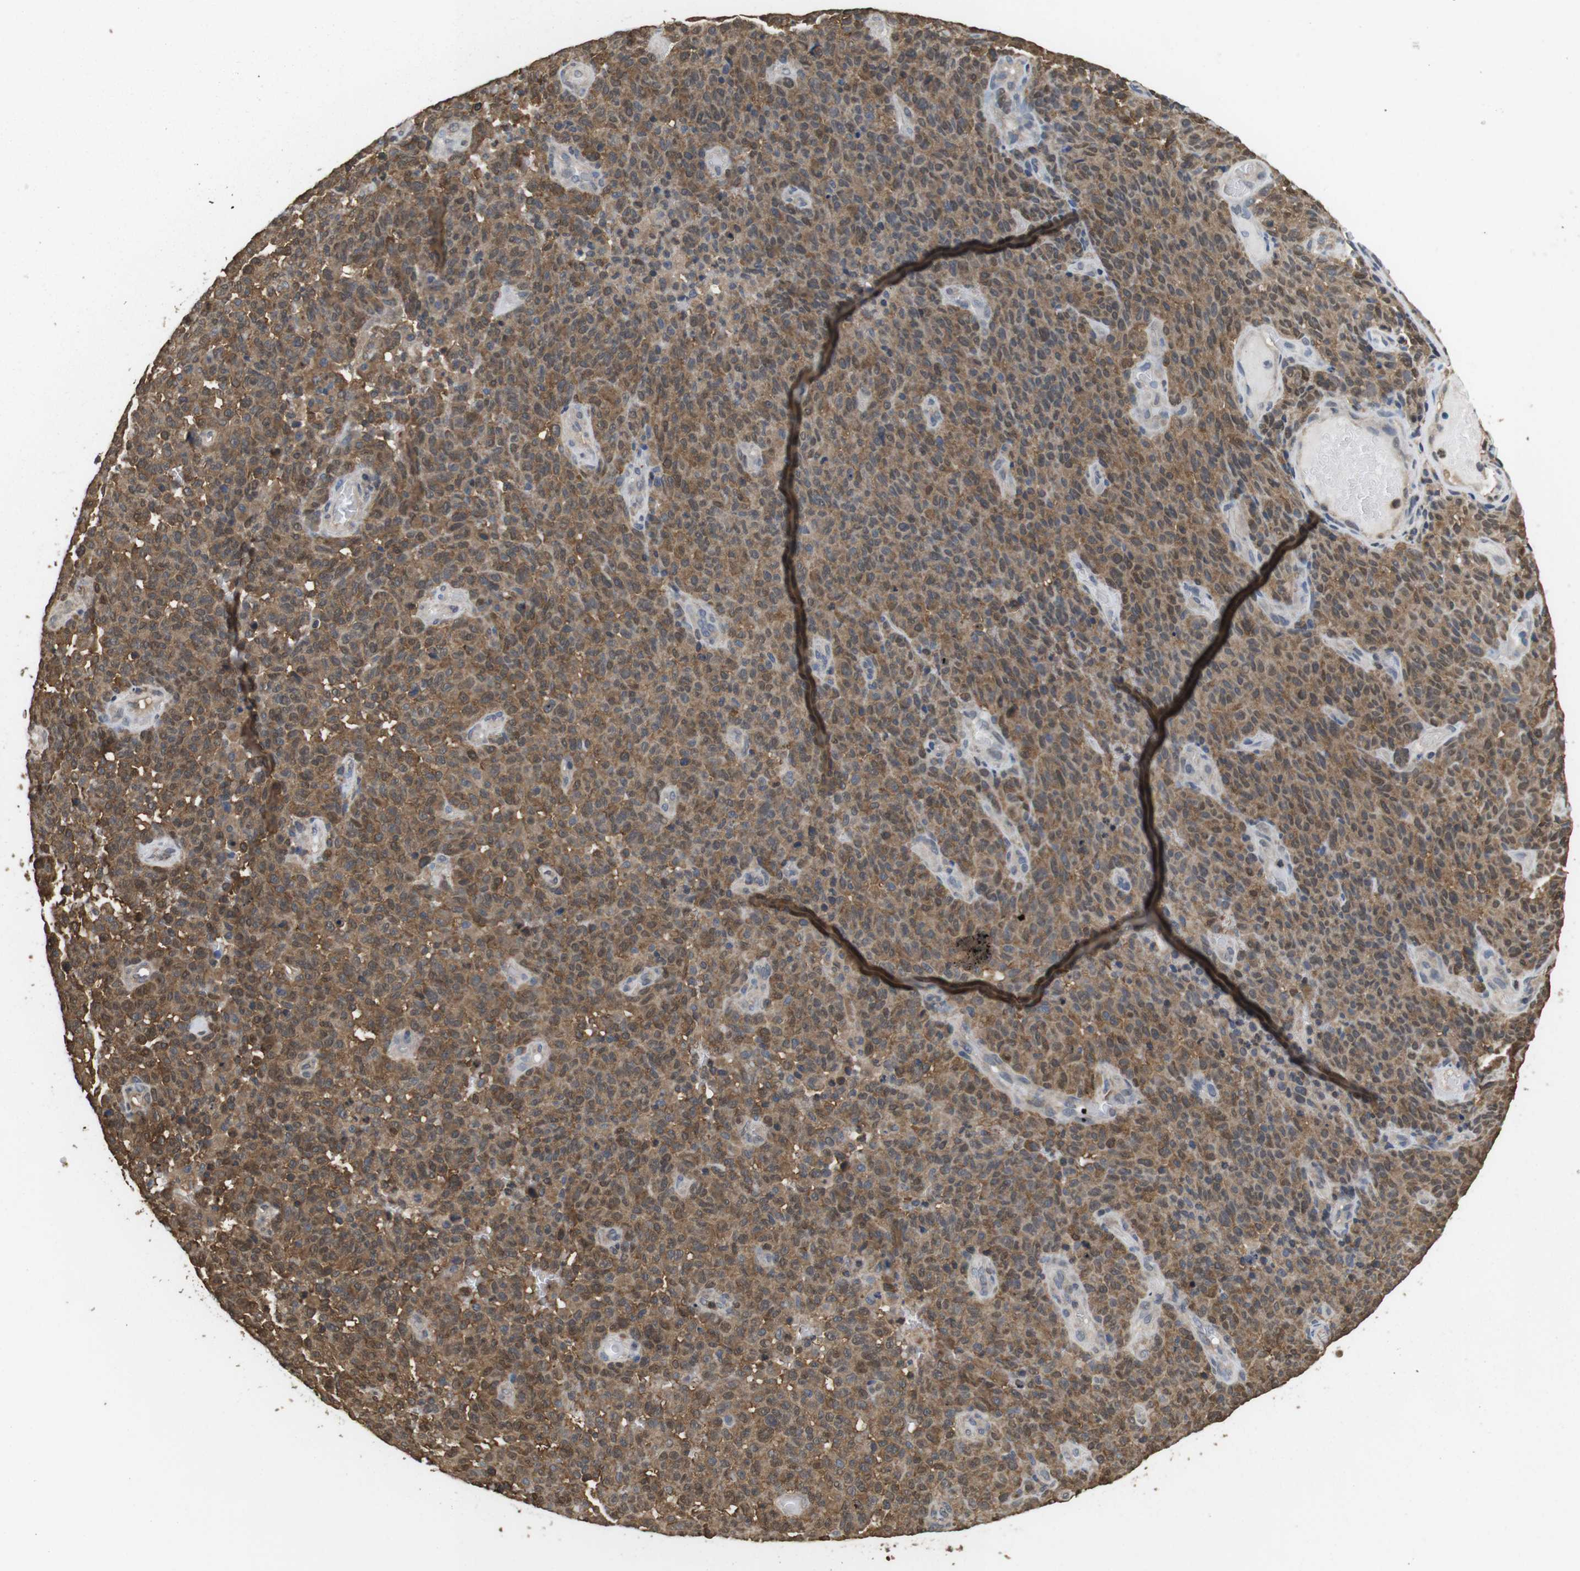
{"staining": {"intensity": "moderate", "quantity": ">75%", "location": "cytoplasmic/membranous,nuclear"}, "tissue": "melanoma", "cell_type": "Tumor cells", "image_type": "cancer", "snomed": [{"axis": "morphology", "description": "Malignant melanoma, NOS"}, {"axis": "topography", "description": "Skin"}], "caption": "An image of human malignant melanoma stained for a protein exhibits moderate cytoplasmic/membranous and nuclear brown staining in tumor cells.", "gene": "LDHA", "patient": {"sex": "female", "age": 82}}